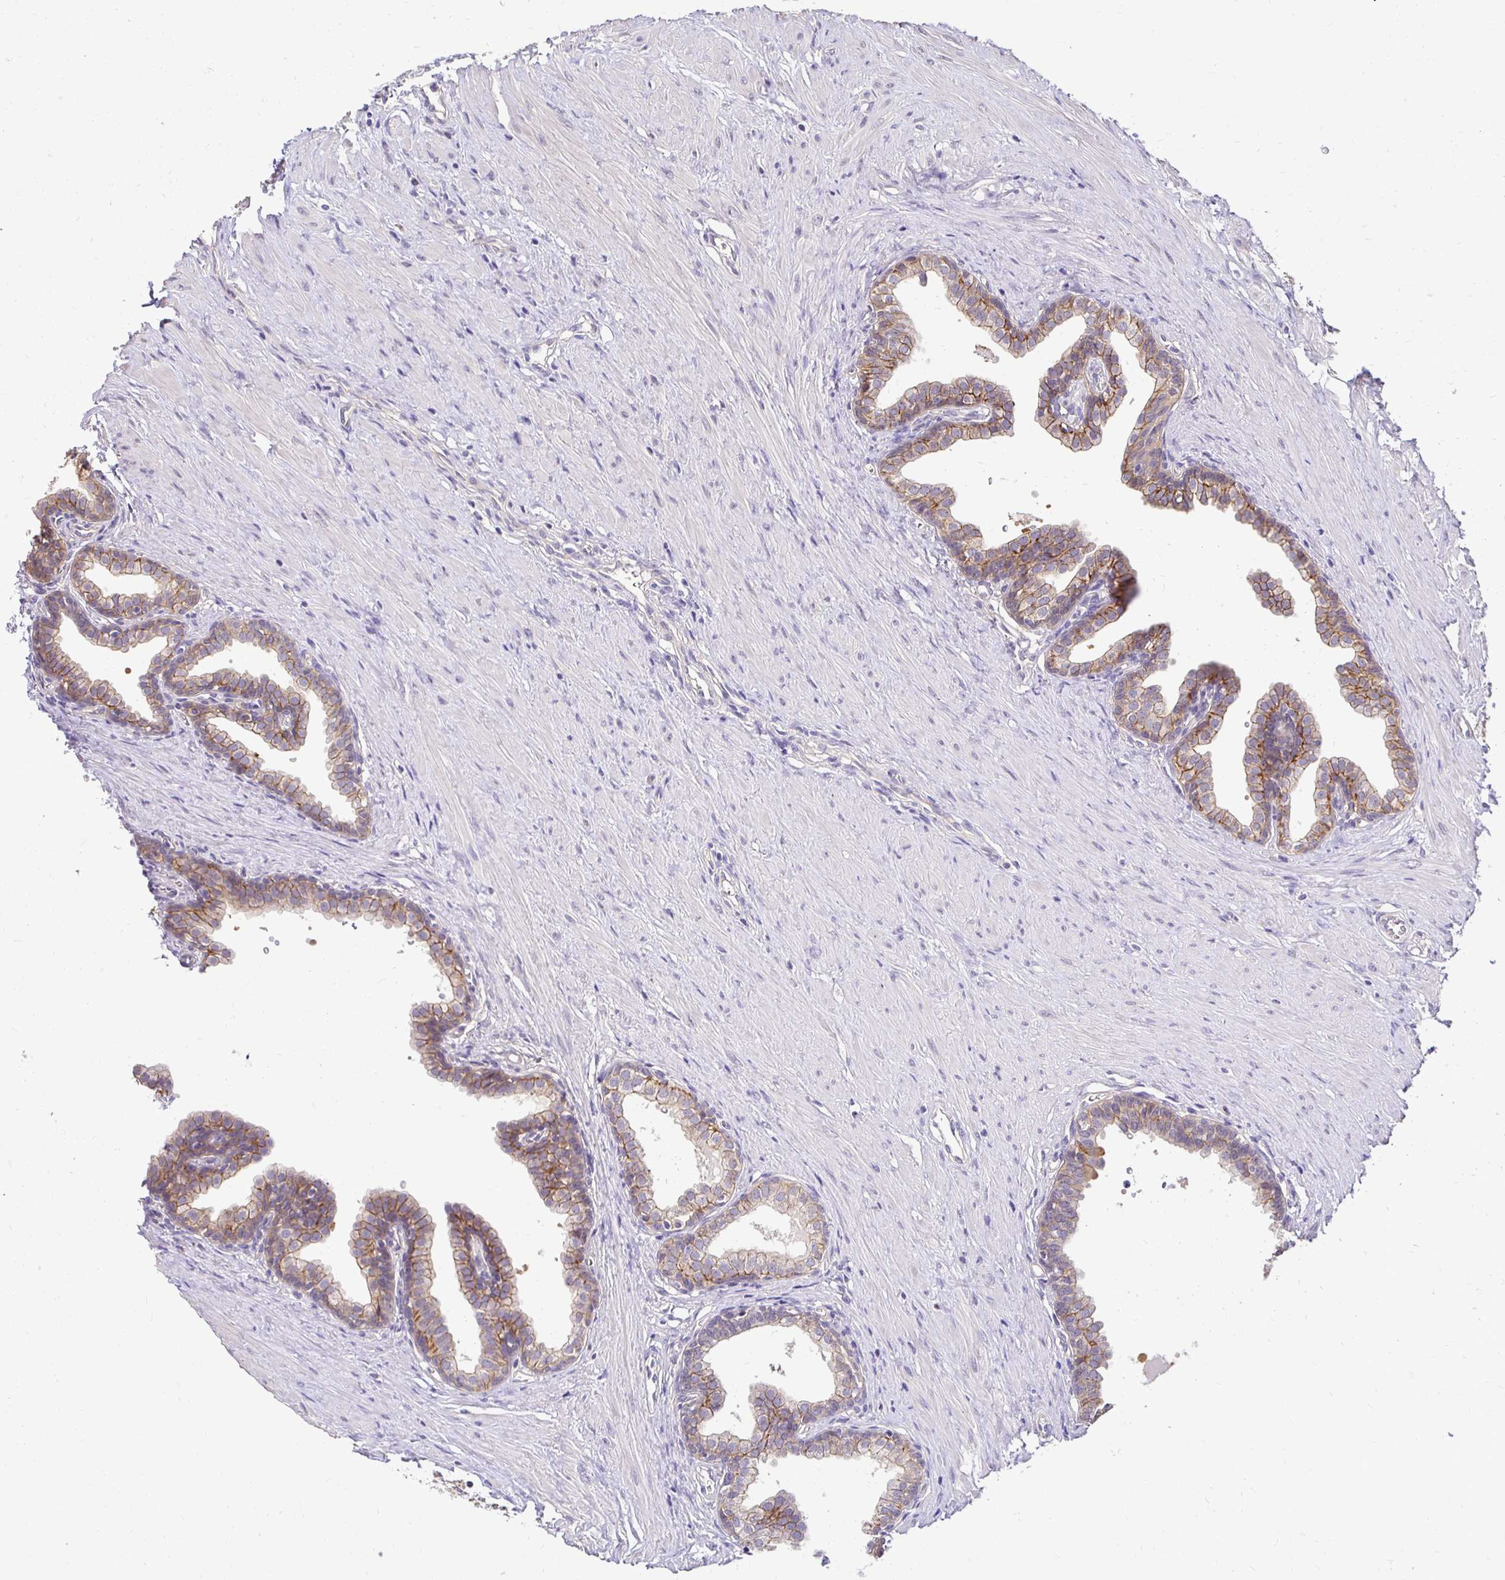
{"staining": {"intensity": "moderate", "quantity": "25%-75%", "location": "cytoplasmic/membranous"}, "tissue": "prostate", "cell_type": "Glandular cells", "image_type": "normal", "snomed": [{"axis": "morphology", "description": "Normal tissue, NOS"}, {"axis": "topography", "description": "Prostate"}, {"axis": "topography", "description": "Peripheral nerve tissue"}], "caption": "The histopathology image displays immunohistochemical staining of benign prostate. There is moderate cytoplasmic/membranous expression is seen in approximately 25%-75% of glandular cells. (IHC, brightfield microscopy, high magnification).", "gene": "SLC9A1", "patient": {"sex": "male", "age": 55}}